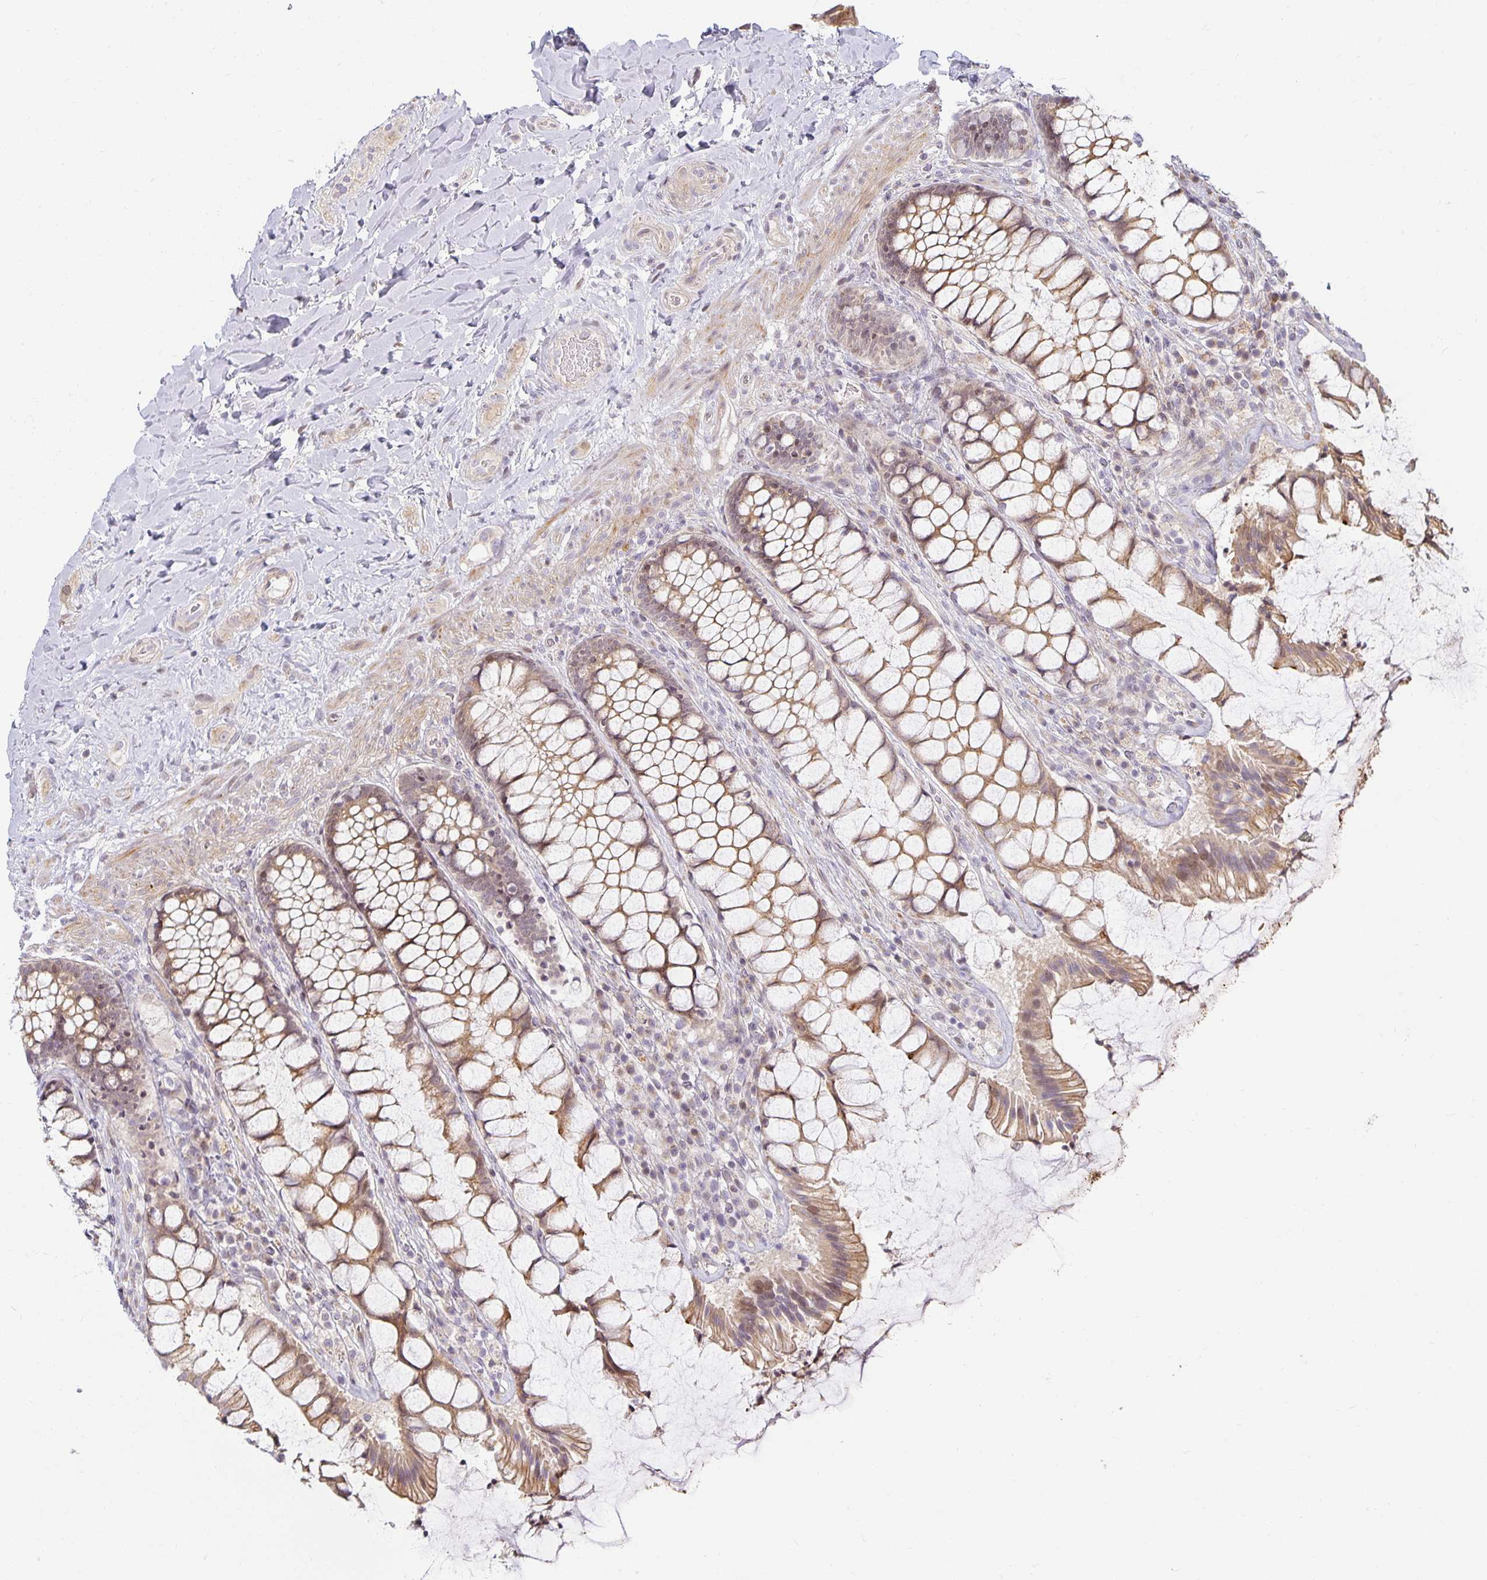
{"staining": {"intensity": "strong", "quantity": ">75%", "location": "cytoplasmic/membranous"}, "tissue": "rectum", "cell_type": "Glandular cells", "image_type": "normal", "snomed": [{"axis": "morphology", "description": "Normal tissue, NOS"}, {"axis": "topography", "description": "Rectum"}], "caption": "DAB immunohistochemical staining of normal rectum displays strong cytoplasmic/membranous protein expression in about >75% of glandular cells.", "gene": "EHF", "patient": {"sex": "female", "age": 58}}